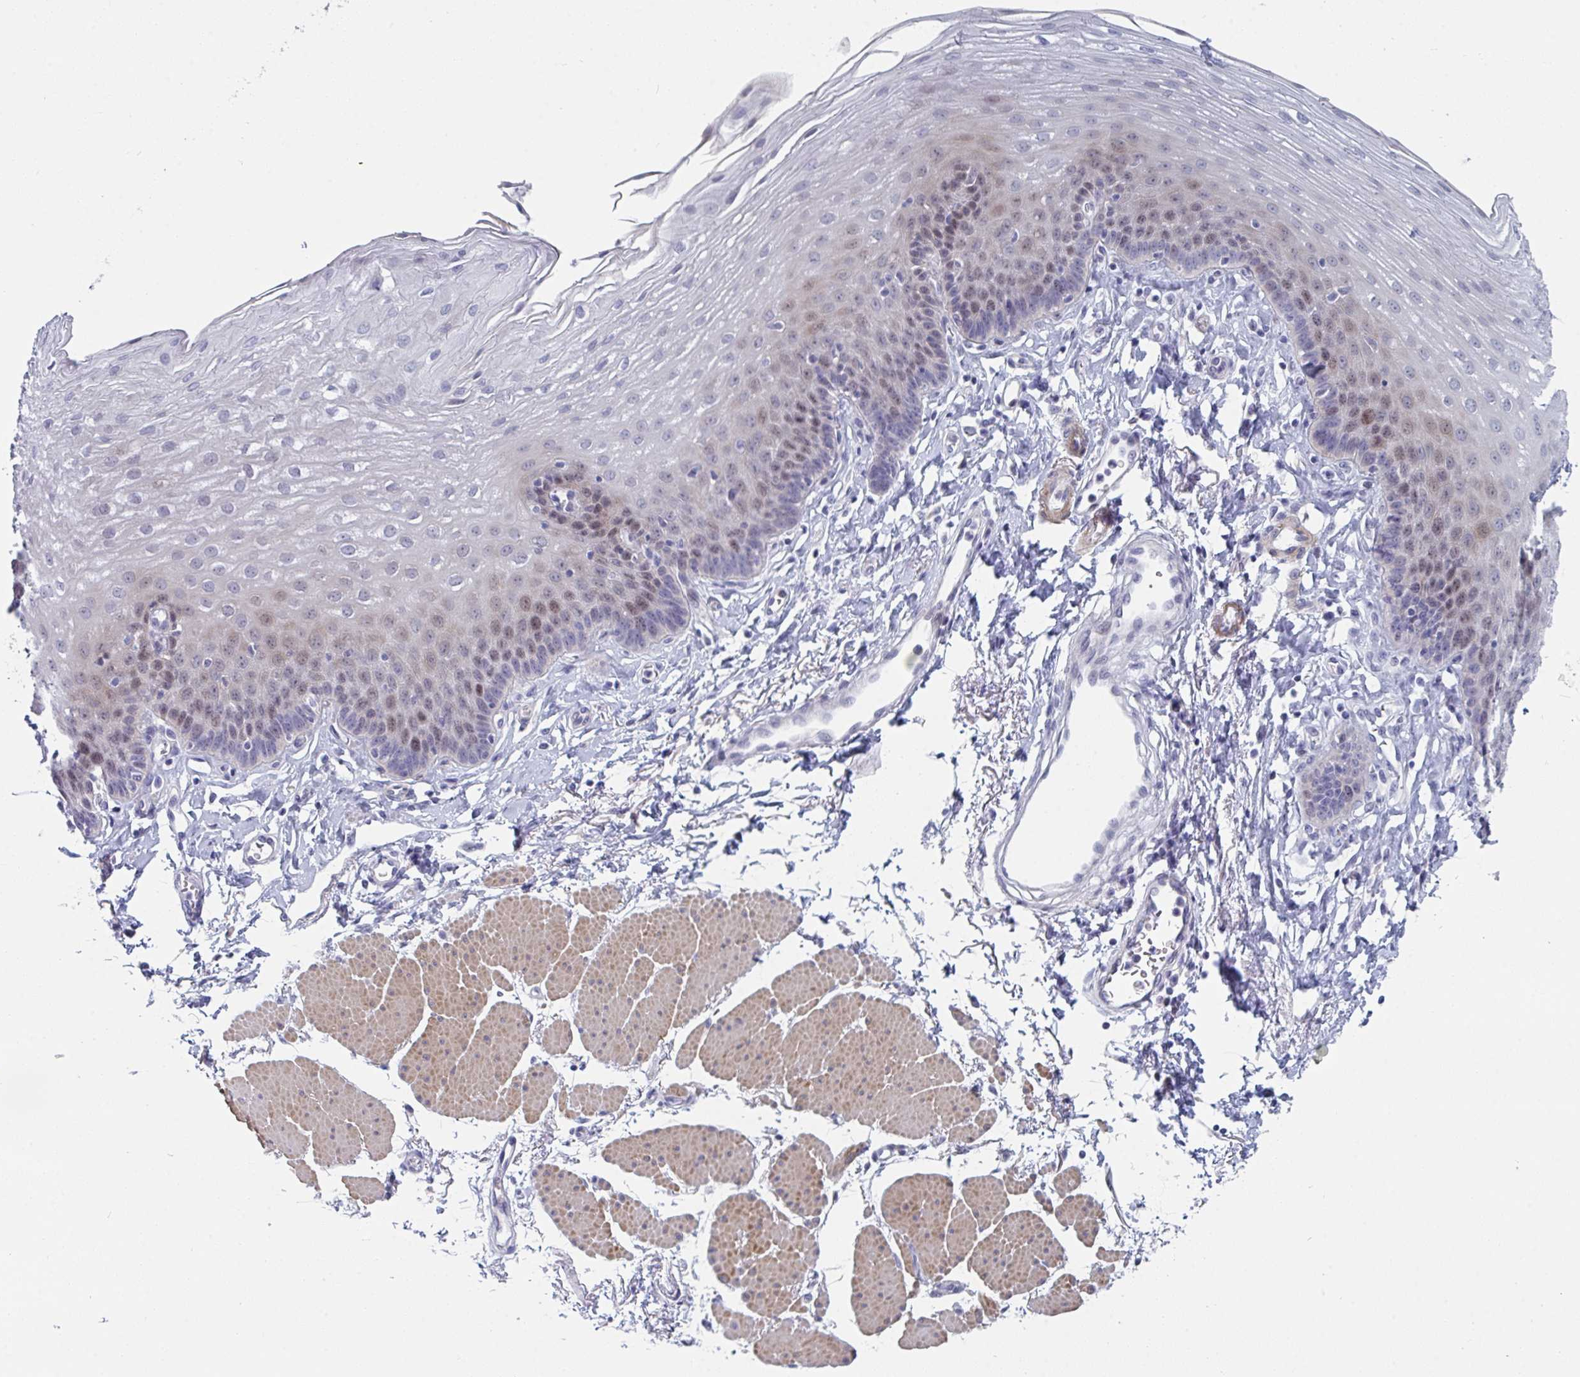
{"staining": {"intensity": "moderate", "quantity": "<25%", "location": "nuclear"}, "tissue": "esophagus", "cell_type": "Squamous epithelial cells", "image_type": "normal", "snomed": [{"axis": "morphology", "description": "Normal tissue, NOS"}, {"axis": "topography", "description": "Esophagus"}], "caption": "Protein analysis of benign esophagus exhibits moderate nuclear positivity in about <25% of squamous epithelial cells.", "gene": "CENPT", "patient": {"sex": "female", "age": 81}}